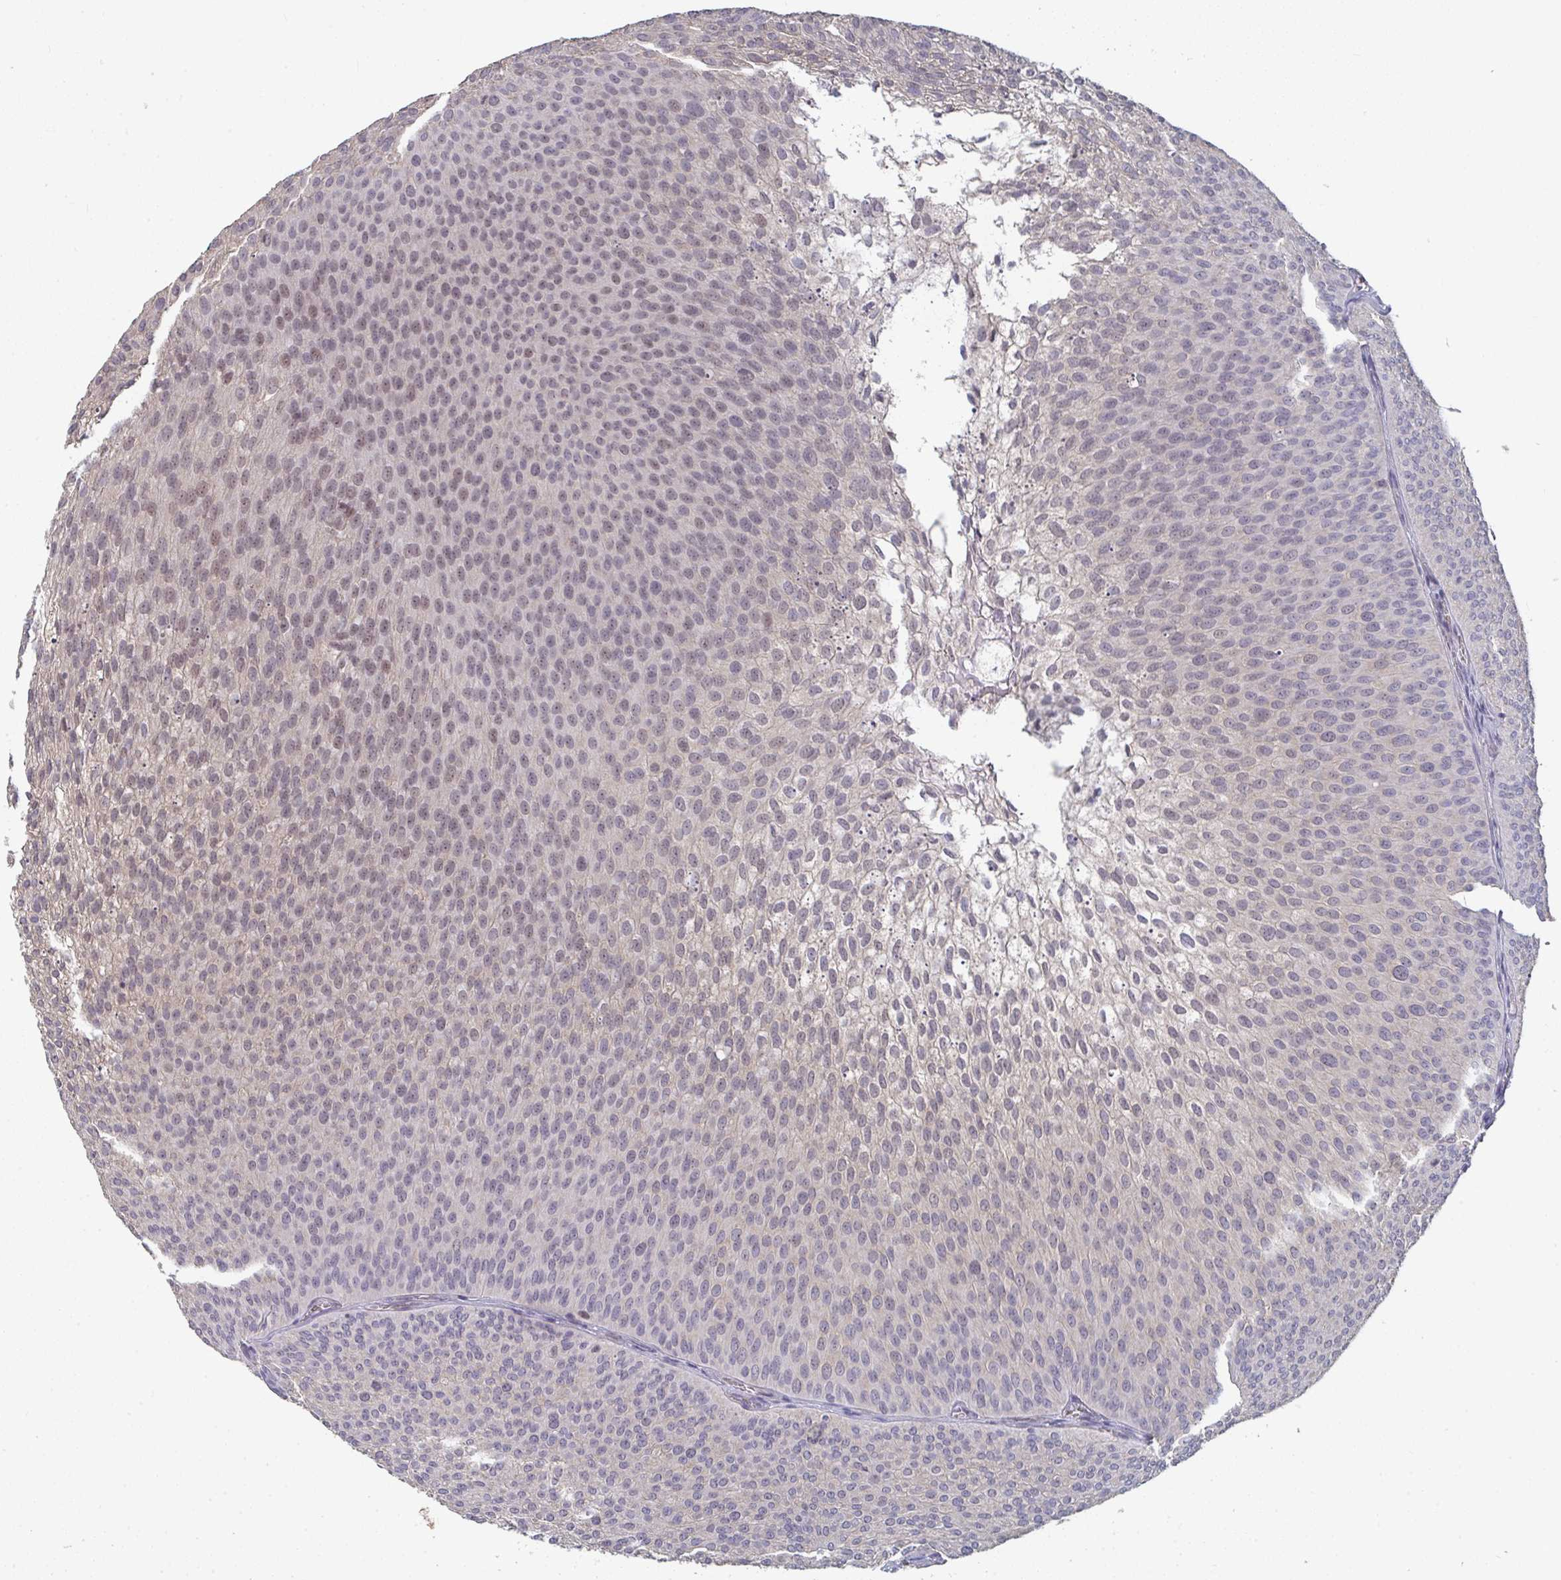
{"staining": {"intensity": "weak", "quantity": "<25%", "location": "nuclear"}, "tissue": "urothelial cancer", "cell_type": "Tumor cells", "image_type": "cancer", "snomed": [{"axis": "morphology", "description": "Urothelial carcinoma, Low grade"}, {"axis": "topography", "description": "Urinary bladder"}], "caption": "DAB immunohistochemical staining of low-grade urothelial carcinoma displays no significant expression in tumor cells.", "gene": "LIX1", "patient": {"sex": "male", "age": 91}}